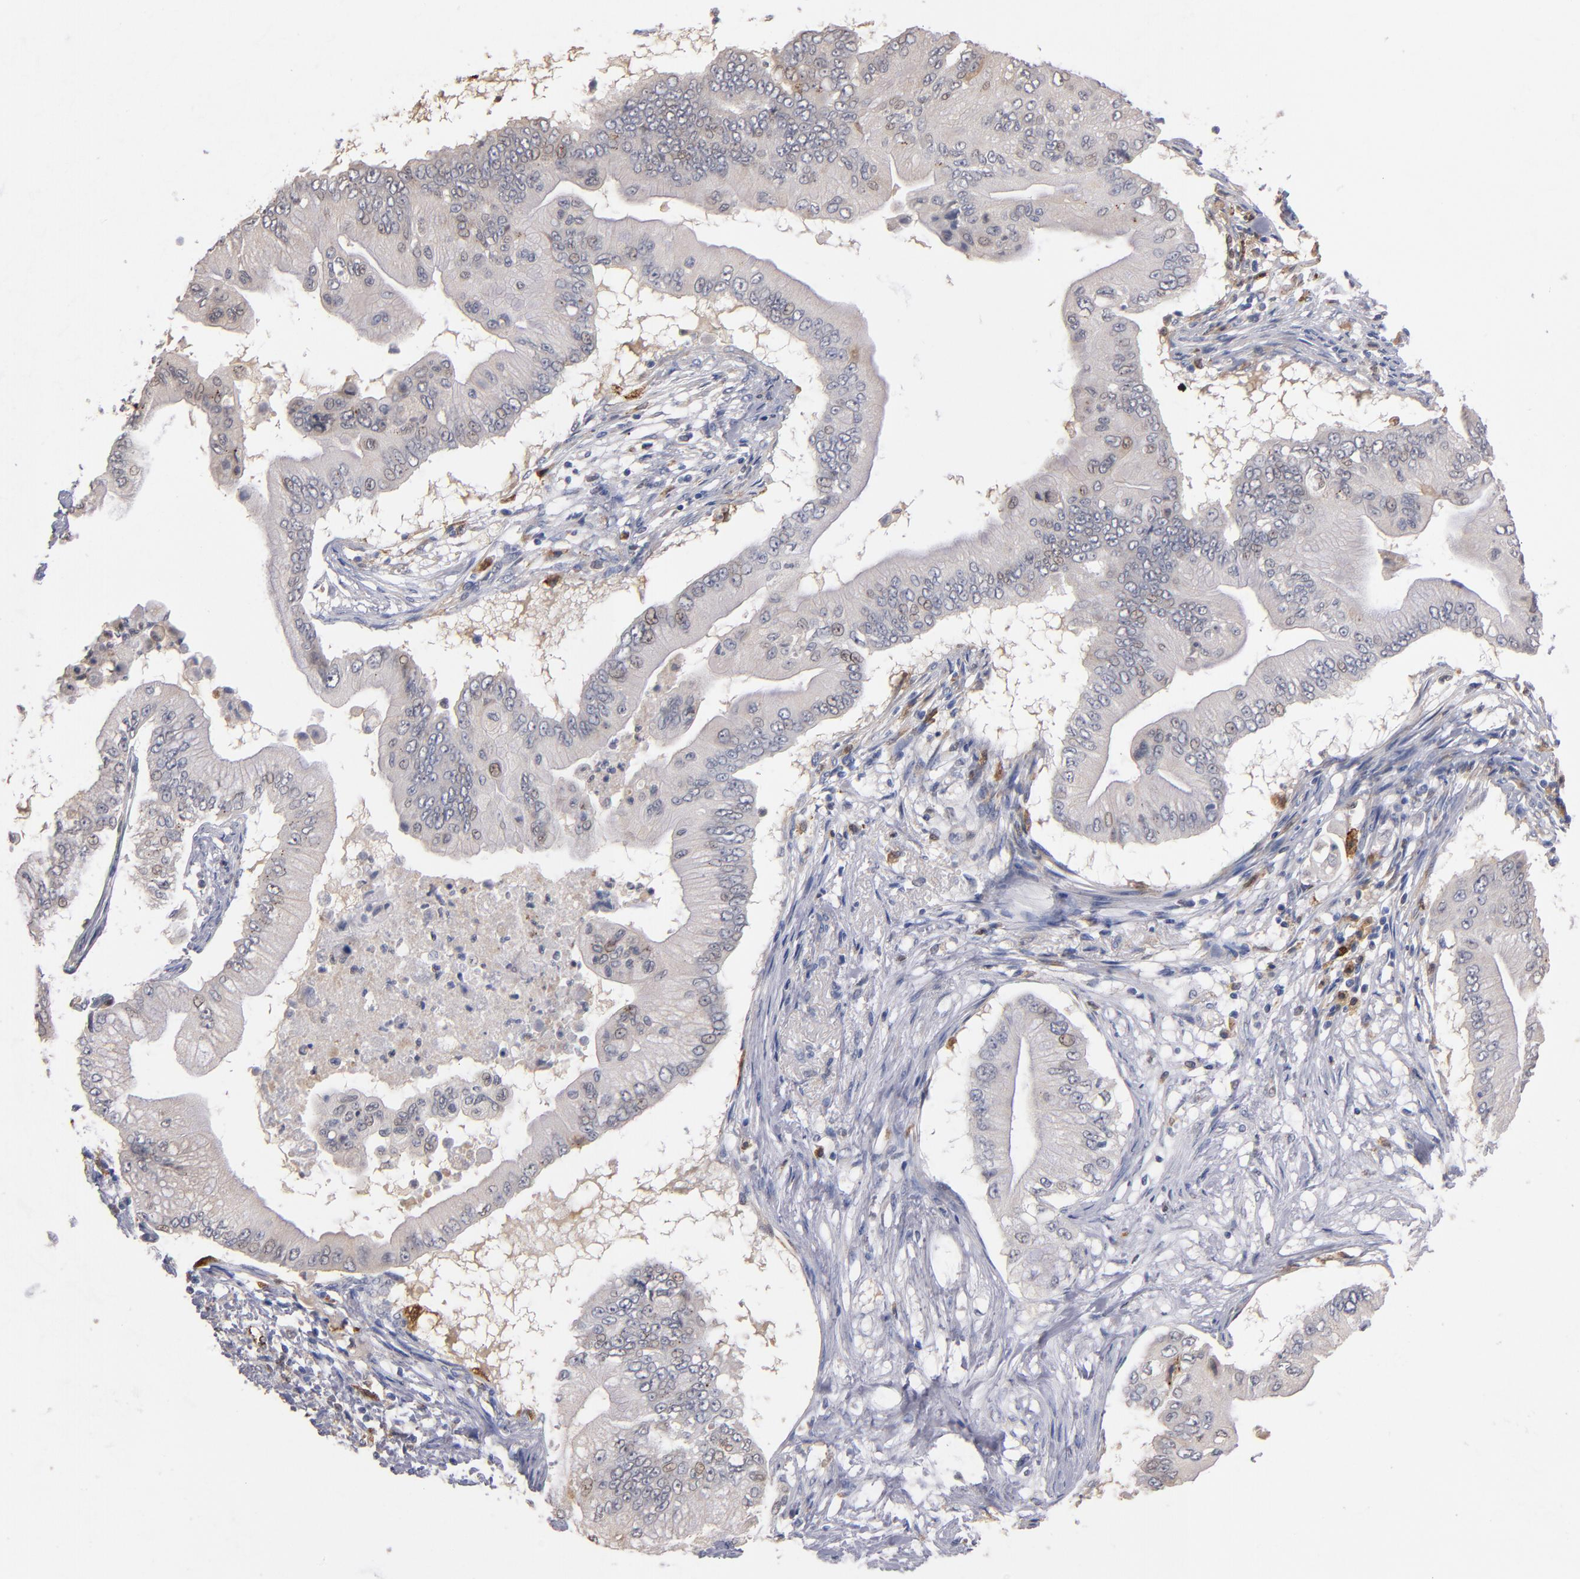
{"staining": {"intensity": "weak", "quantity": "<25%", "location": "cytoplasmic/membranous"}, "tissue": "pancreatic cancer", "cell_type": "Tumor cells", "image_type": "cancer", "snomed": [{"axis": "morphology", "description": "Adenocarcinoma, NOS"}, {"axis": "topography", "description": "Pancreas"}], "caption": "Tumor cells are negative for protein expression in human adenocarcinoma (pancreatic).", "gene": "SELP", "patient": {"sex": "male", "age": 62}}